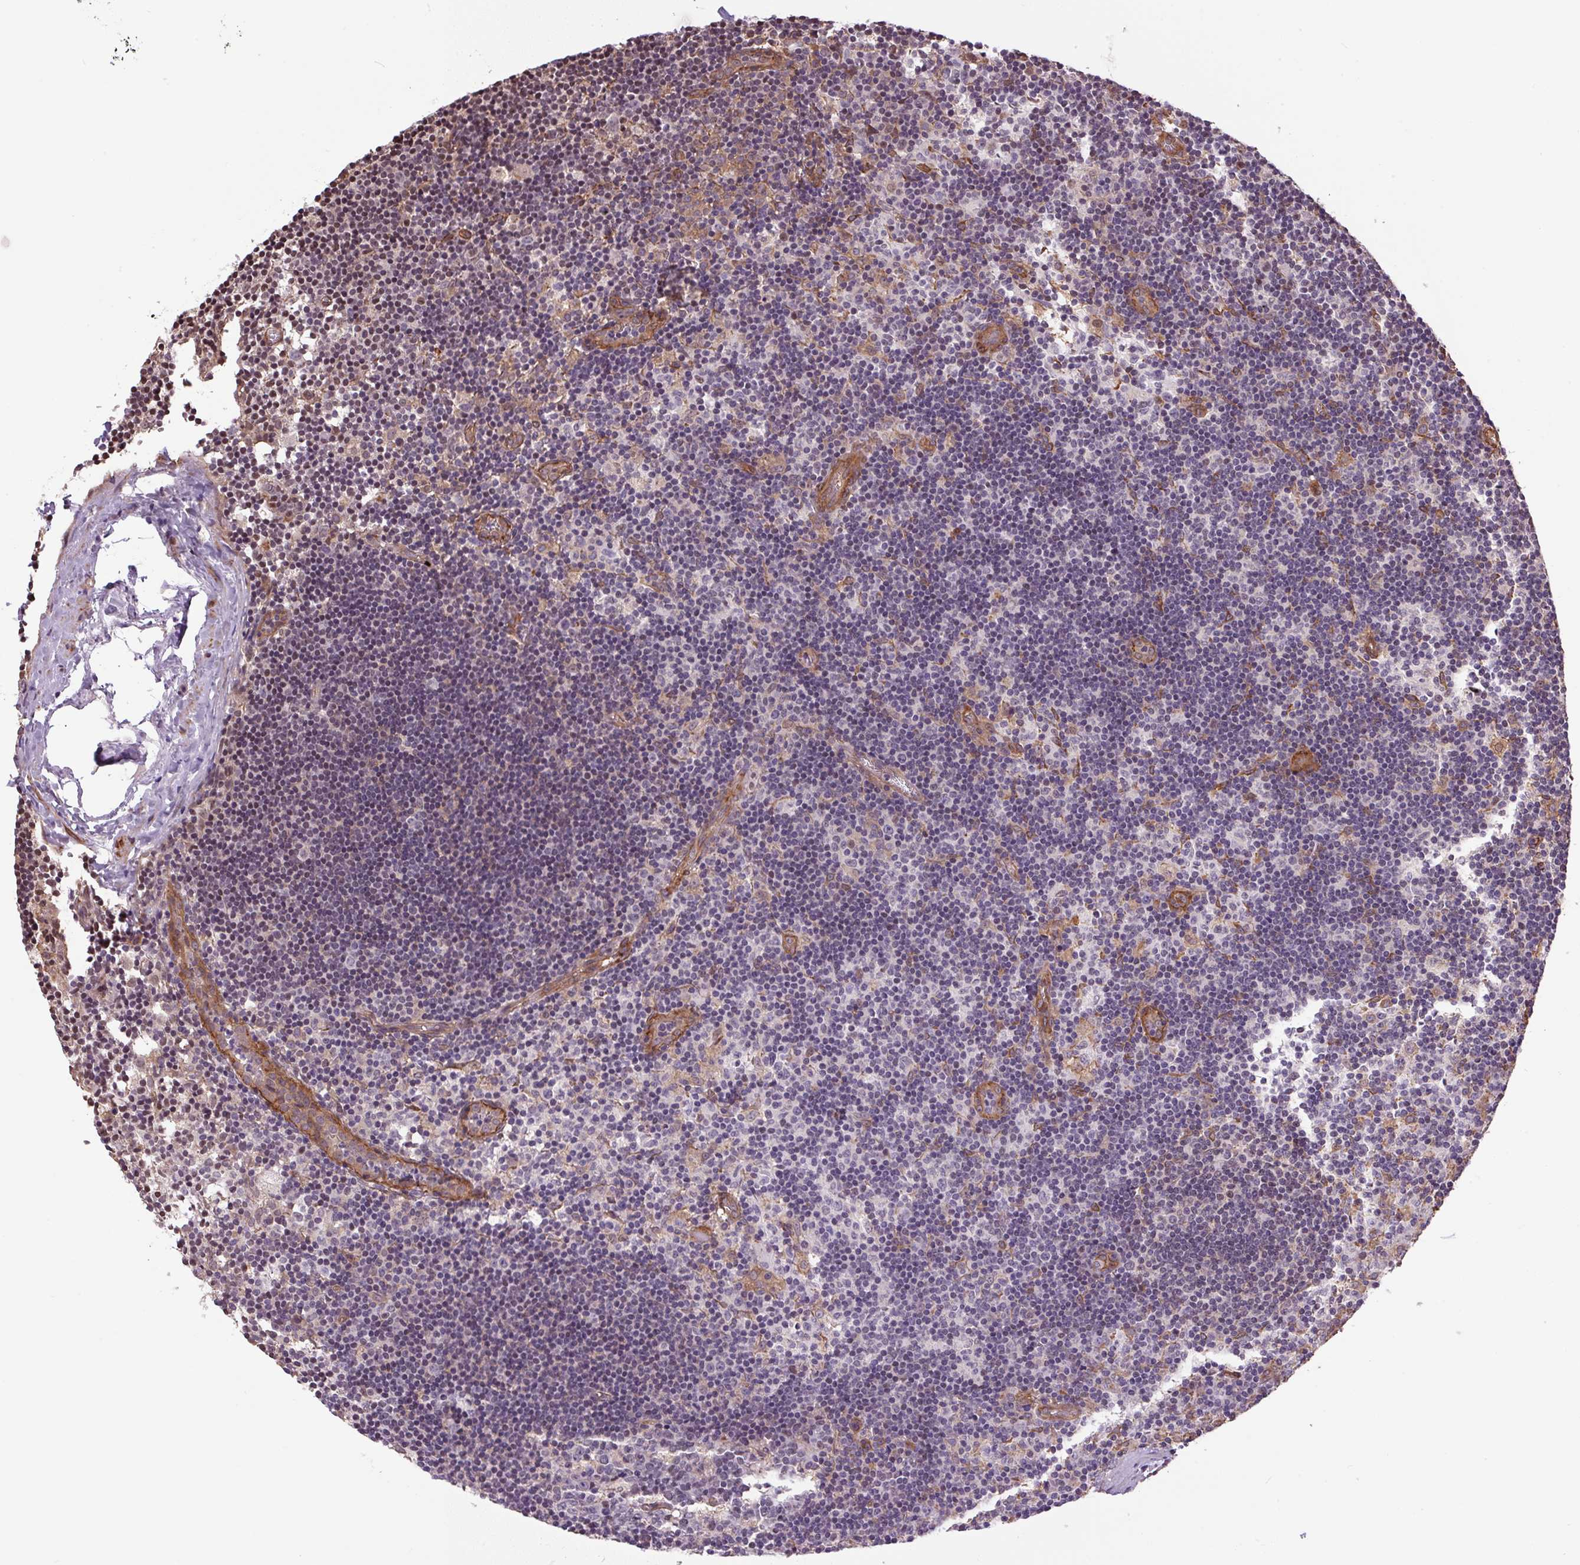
{"staining": {"intensity": "moderate", "quantity": "<25%", "location": "cytoplasmic/membranous"}, "tissue": "lymph node", "cell_type": "Germinal center cells", "image_type": "normal", "snomed": [{"axis": "morphology", "description": "Normal tissue, NOS"}, {"axis": "topography", "description": "Lymph node"}], "caption": "Immunohistochemical staining of benign lymph node displays <25% levels of moderate cytoplasmic/membranous protein positivity in about <25% of germinal center cells. (DAB = brown stain, brightfield microscopy at high magnification).", "gene": "SEPTIN10", "patient": {"sex": "female", "age": 45}}